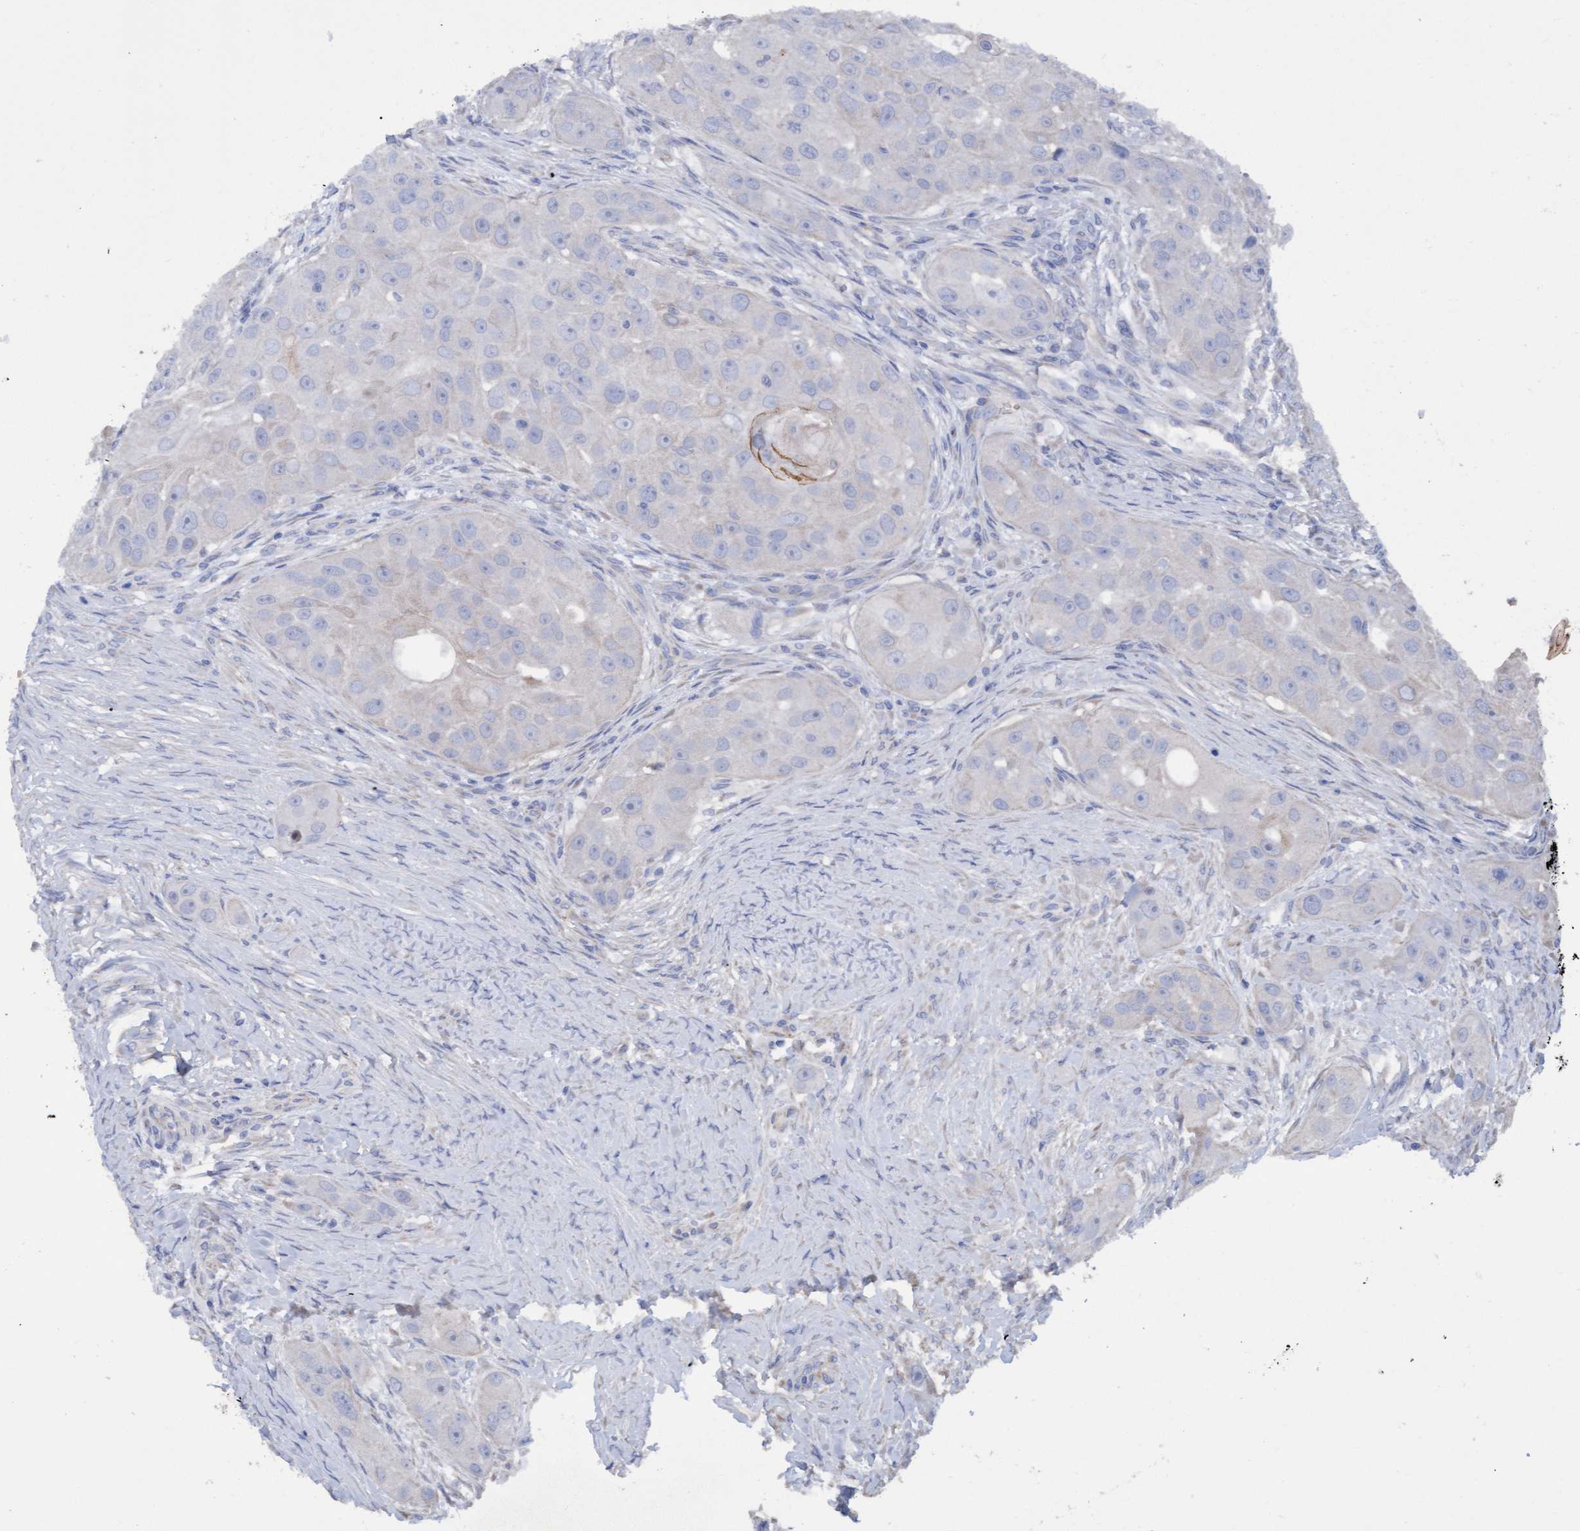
{"staining": {"intensity": "weak", "quantity": "<25%", "location": "cytoplasmic/membranous"}, "tissue": "head and neck cancer", "cell_type": "Tumor cells", "image_type": "cancer", "snomed": [{"axis": "morphology", "description": "Normal tissue, NOS"}, {"axis": "morphology", "description": "Squamous cell carcinoma, NOS"}, {"axis": "topography", "description": "Skeletal muscle"}, {"axis": "topography", "description": "Head-Neck"}], "caption": "This is an IHC histopathology image of squamous cell carcinoma (head and neck). There is no positivity in tumor cells.", "gene": "ITFG1", "patient": {"sex": "male", "age": 51}}